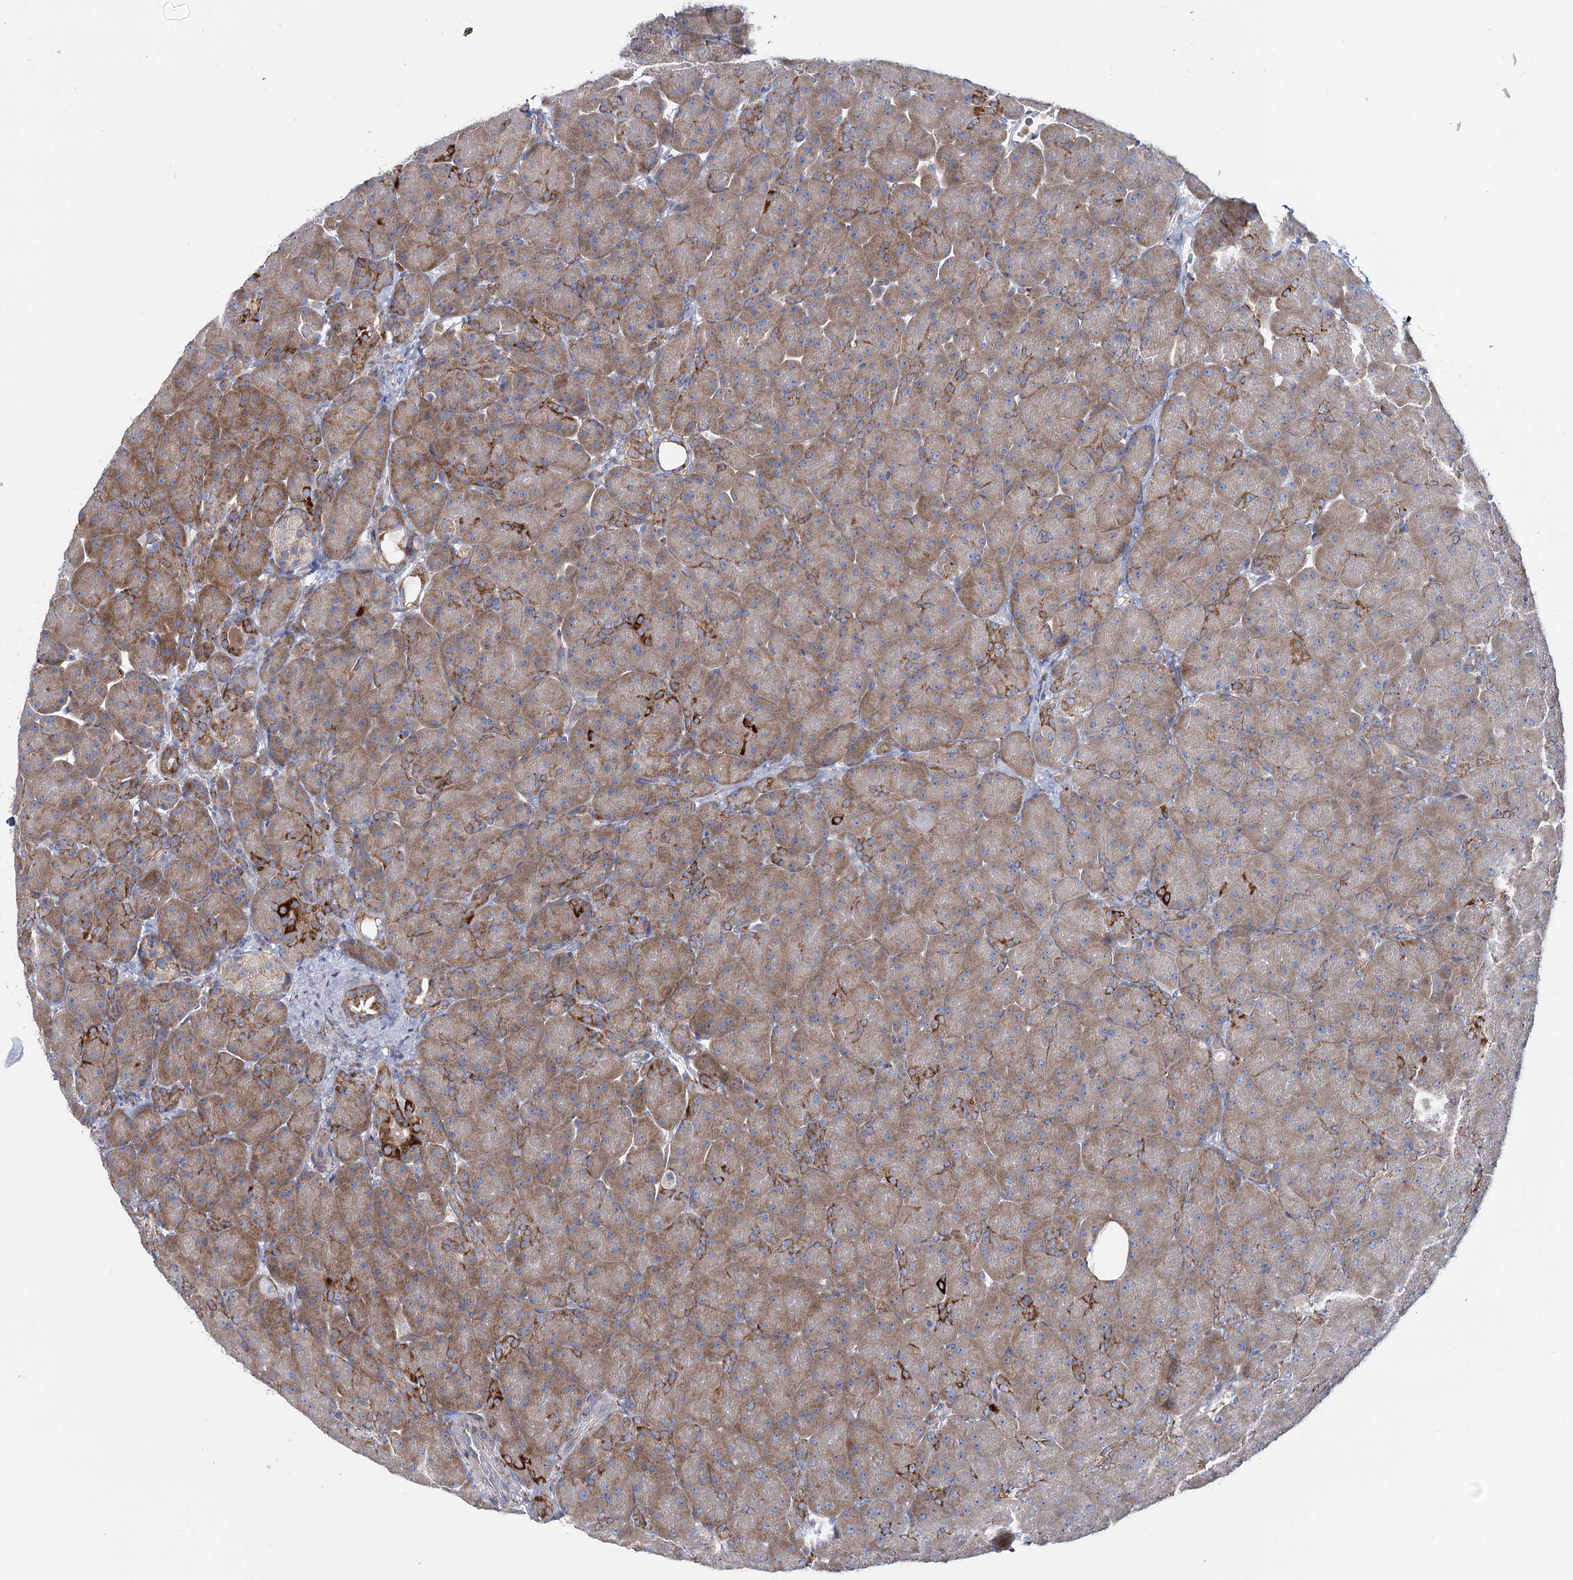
{"staining": {"intensity": "moderate", "quantity": "25%-75%", "location": "cytoplasmic/membranous"}, "tissue": "pancreas", "cell_type": "Exocrine glandular cells", "image_type": "normal", "snomed": [{"axis": "morphology", "description": "Normal tissue, NOS"}, {"axis": "topography", "description": "Pancreas"}], "caption": "About 25%-75% of exocrine glandular cells in benign pancreas exhibit moderate cytoplasmic/membranous protein staining as visualized by brown immunohistochemical staining.", "gene": "THUMPD3", "patient": {"sex": "male", "age": 66}}